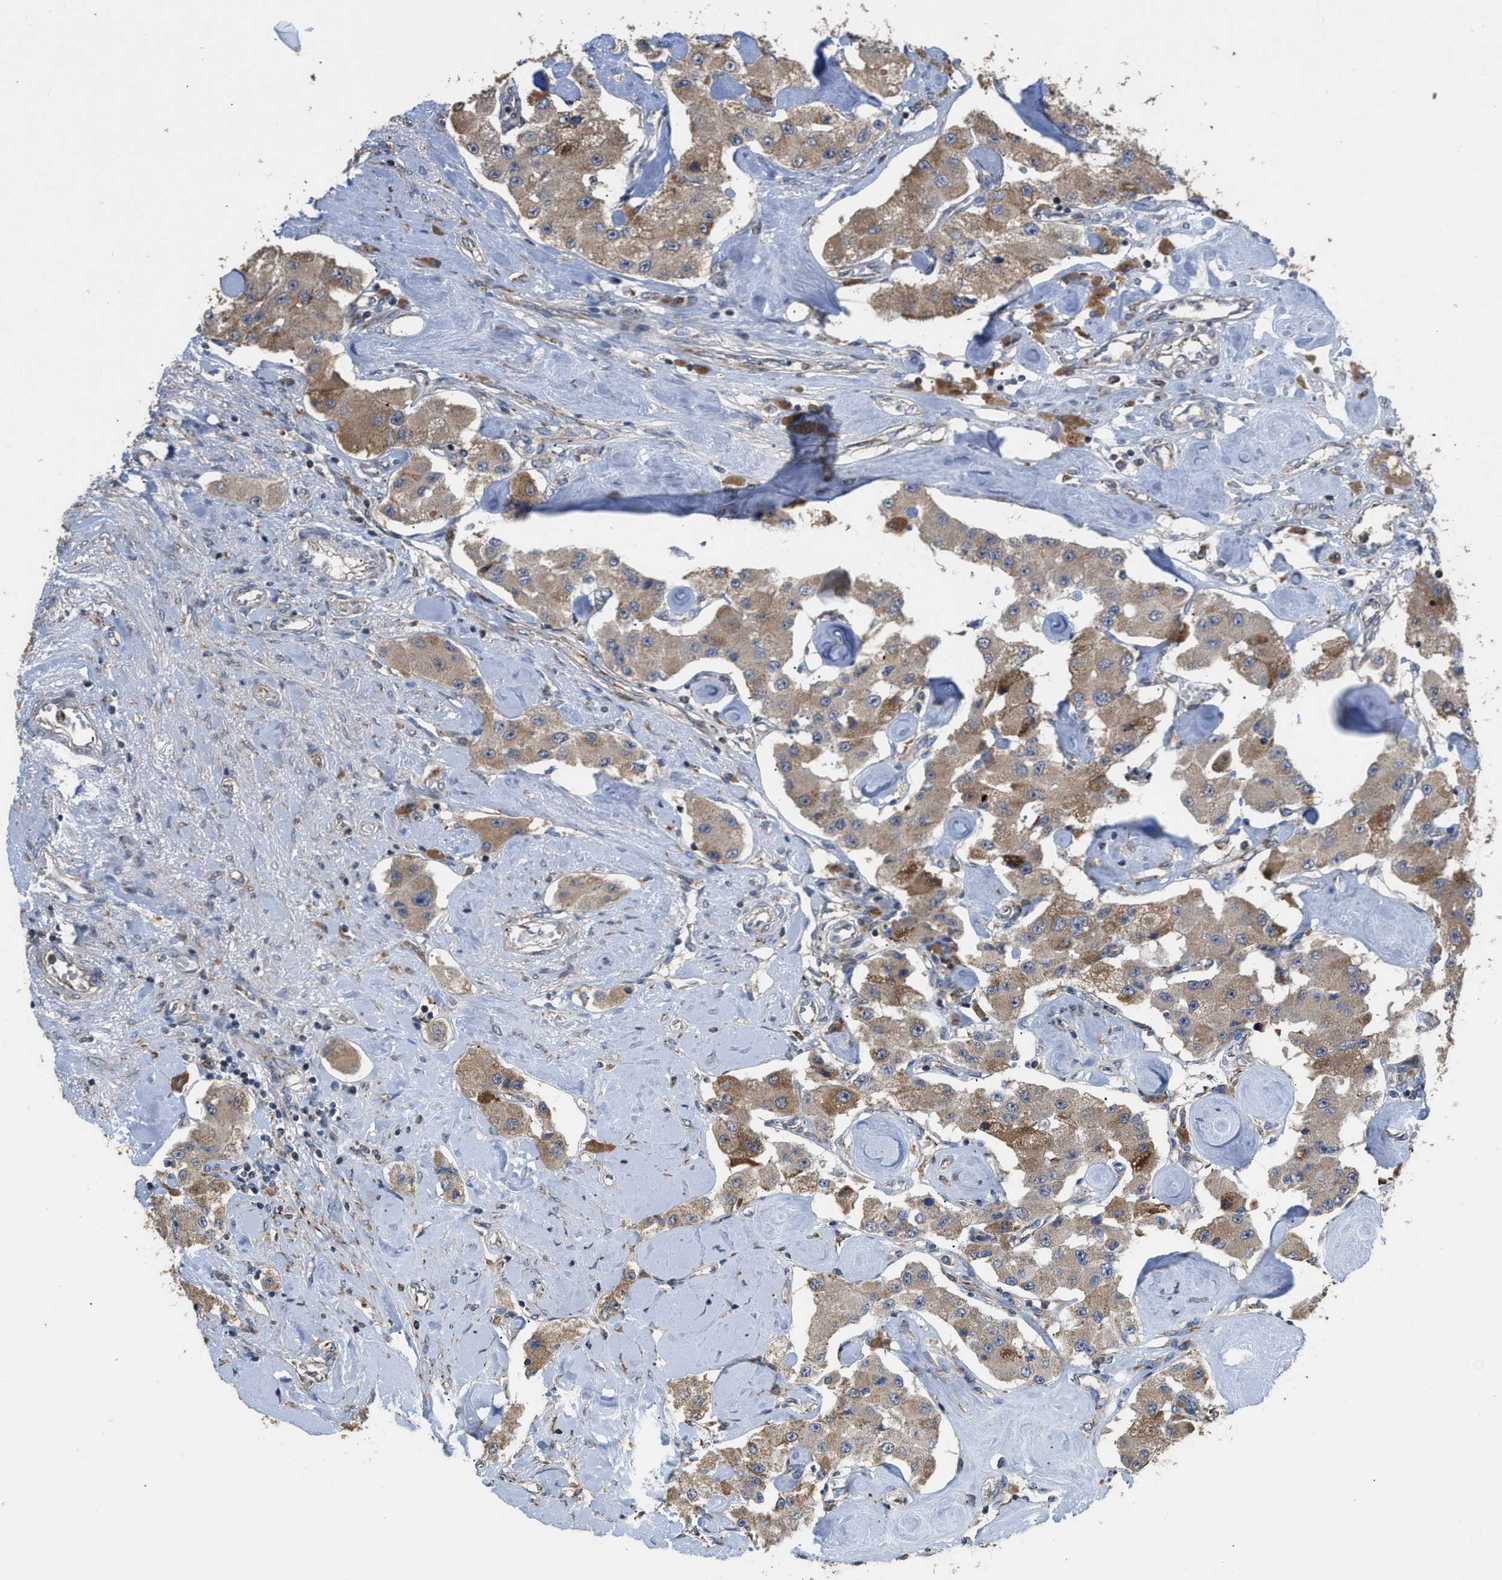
{"staining": {"intensity": "moderate", "quantity": ">75%", "location": "cytoplasmic/membranous"}, "tissue": "carcinoid", "cell_type": "Tumor cells", "image_type": "cancer", "snomed": [{"axis": "morphology", "description": "Carcinoid, malignant, NOS"}, {"axis": "topography", "description": "Pancreas"}], "caption": "This photomicrograph shows IHC staining of malignant carcinoid, with medium moderate cytoplasmic/membranous staining in approximately >75% of tumor cells.", "gene": "AK2", "patient": {"sex": "male", "age": 41}}